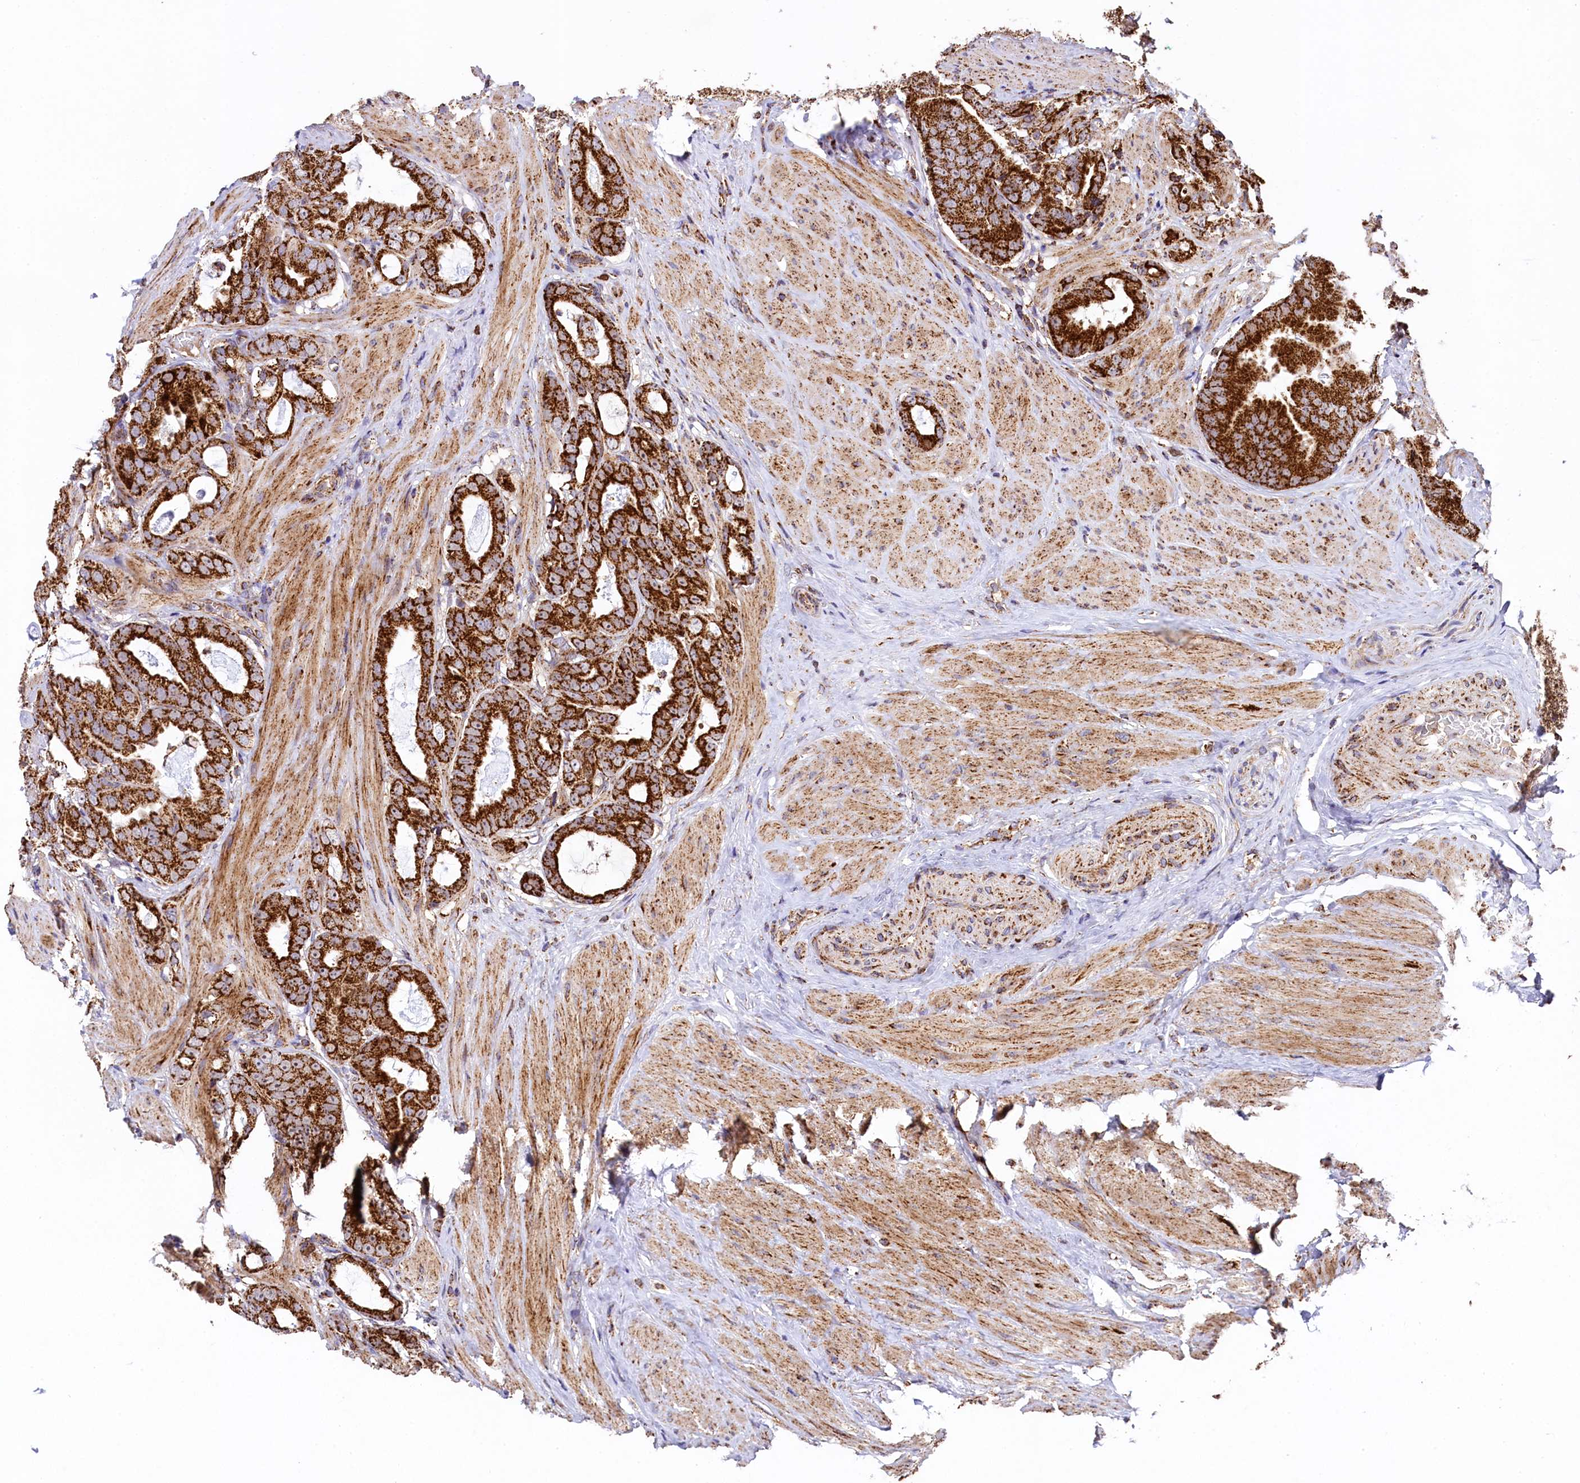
{"staining": {"intensity": "strong", "quantity": ">75%", "location": "cytoplasmic/membranous"}, "tissue": "prostate cancer", "cell_type": "Tumor cells", "image_type": "cancer", "snomed": [{"axis": "morphology", "description": "Adenocarcinoma, Low grade"}, {"axis": "topography", "description": "Prostate"}], "caption": "A histopathology image of prostate cancer stained for a protein demonstrates strong cytoplasmic/membranous brown staining in tumor cells. (Brightfield microscopy of DAB IHC at high magnification).", "gene": "CLYBL", "patient": {"sex": "male", "age": 71}}